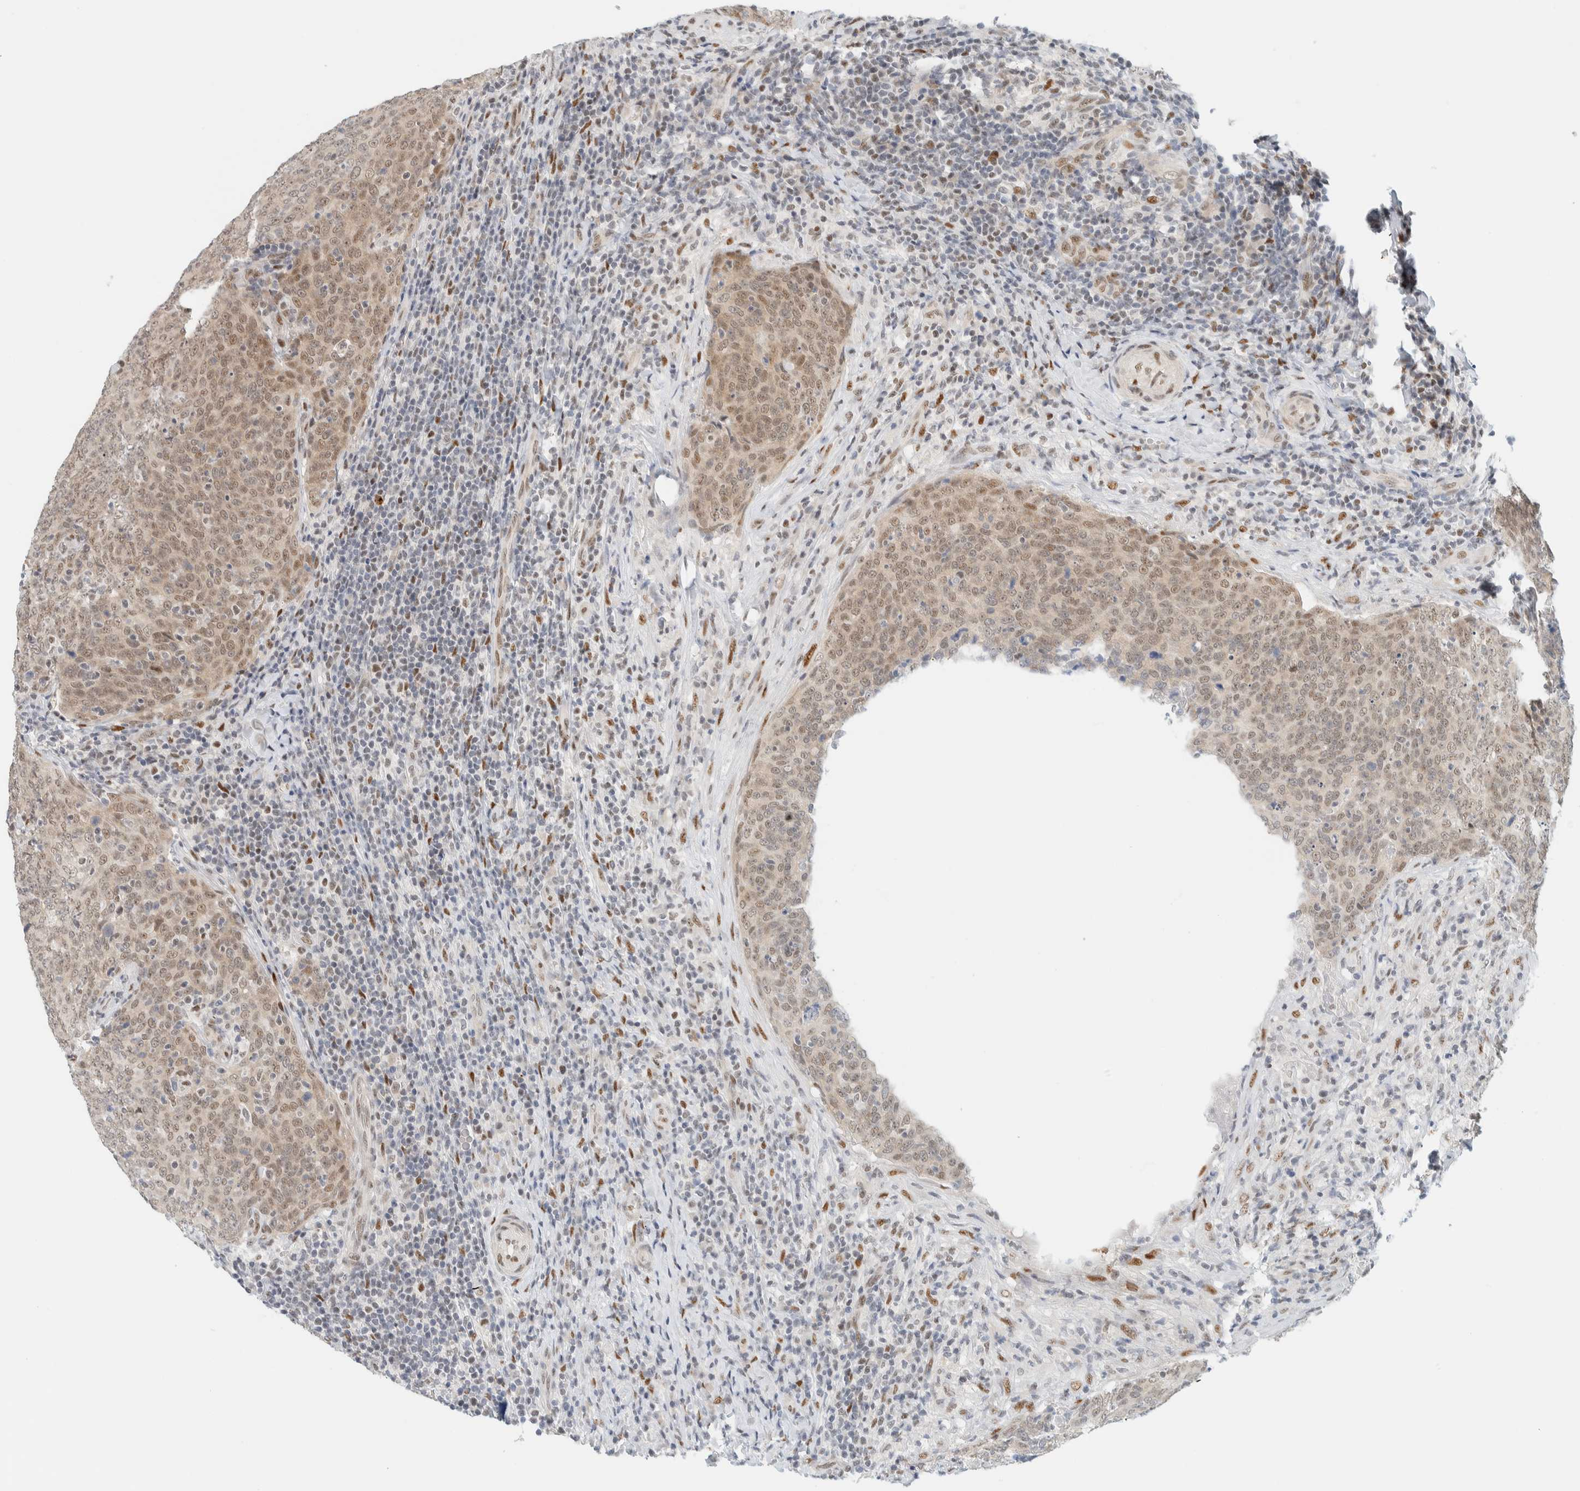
{"staining": {"intensity": "weak", "quantity": ">75%", "location": "cytoplasmic/membranous,nuclear"}, "tissue": "head and neck cancer", "cell_type": "Tumor cells", "image_type": "cancer", "snomed": [{"axis": "morphology", "description": "Squamous cell carcinoma, NOS"}, {"axis": "morphology", "description": "Squamous cell carcinoma, metastatic, NOS"}, {"axis": "topography", "description": "Lymph node"}, {"axis": "topography", "description": "Head-Neck"}], "caption": "Protein expression analysis of human head and neck cancer (metastatic squamous cell carcinoma) reveals weak cytoplasmic/membranous and nuclear expression in approximately >75% of tumor cells. (DAB (3,3'-diaminobenzidine) IHC, brown staining for protein, blue staining for nuclei).", "gene": "ZNF683", "patient": {"sex": "male", "age": 62}}